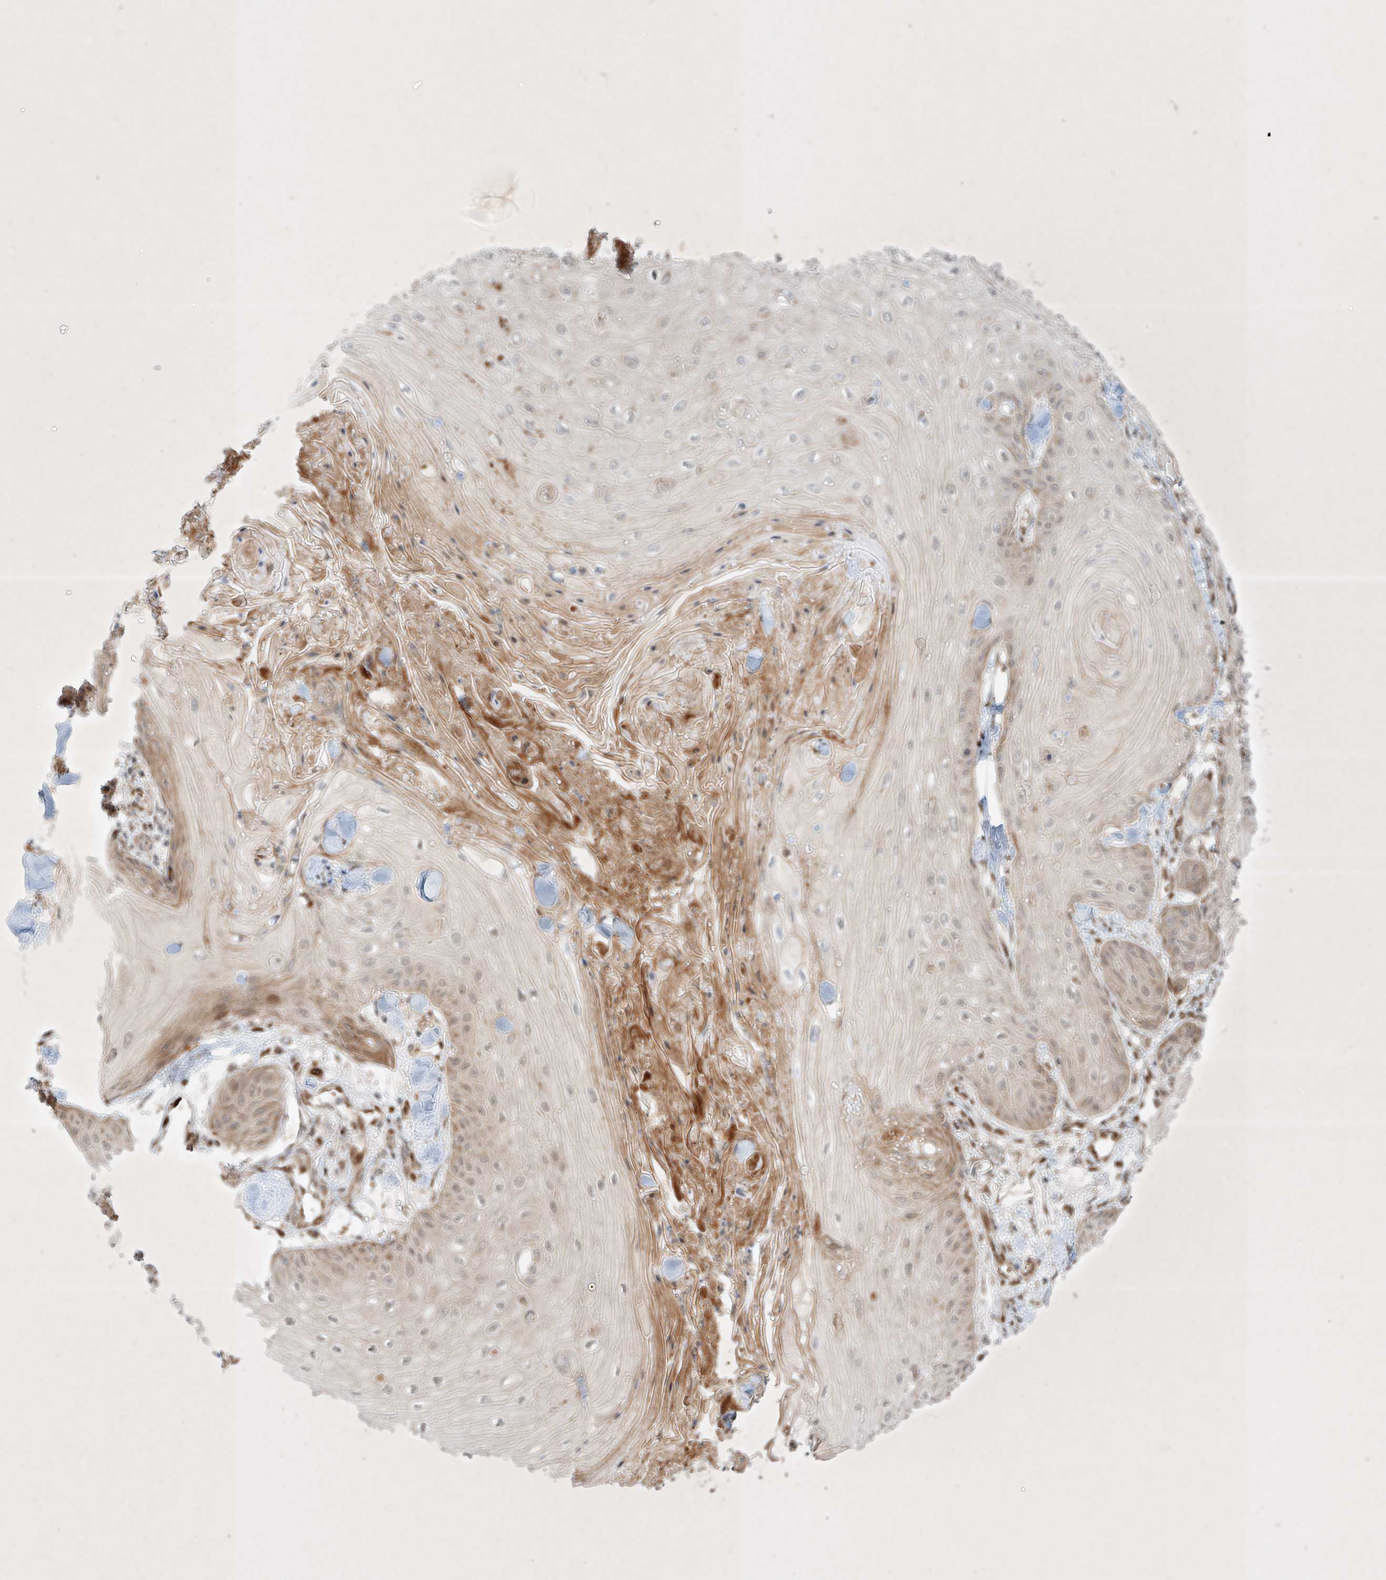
{"staining": {"intensity": "weak", "quantity": "25%-75%", "location": "cytoplasmic/membranous,nuclear"}, "tissue": "skin cancer", "cell_type": "Tumor cells", "image_type": "cancer", "snomed": [{"axis": "morphology", "description": "Squamous cell carcinoma, NOS"}, {"axis": "topography", "description": "Skin"}], "caption": "Human squamous cell carcinoma (skin) stained with a protein marker exhibits weak staining in tumor cells.", "gene": "EPG5", "patient": {"sex": "male", "age": 74}}